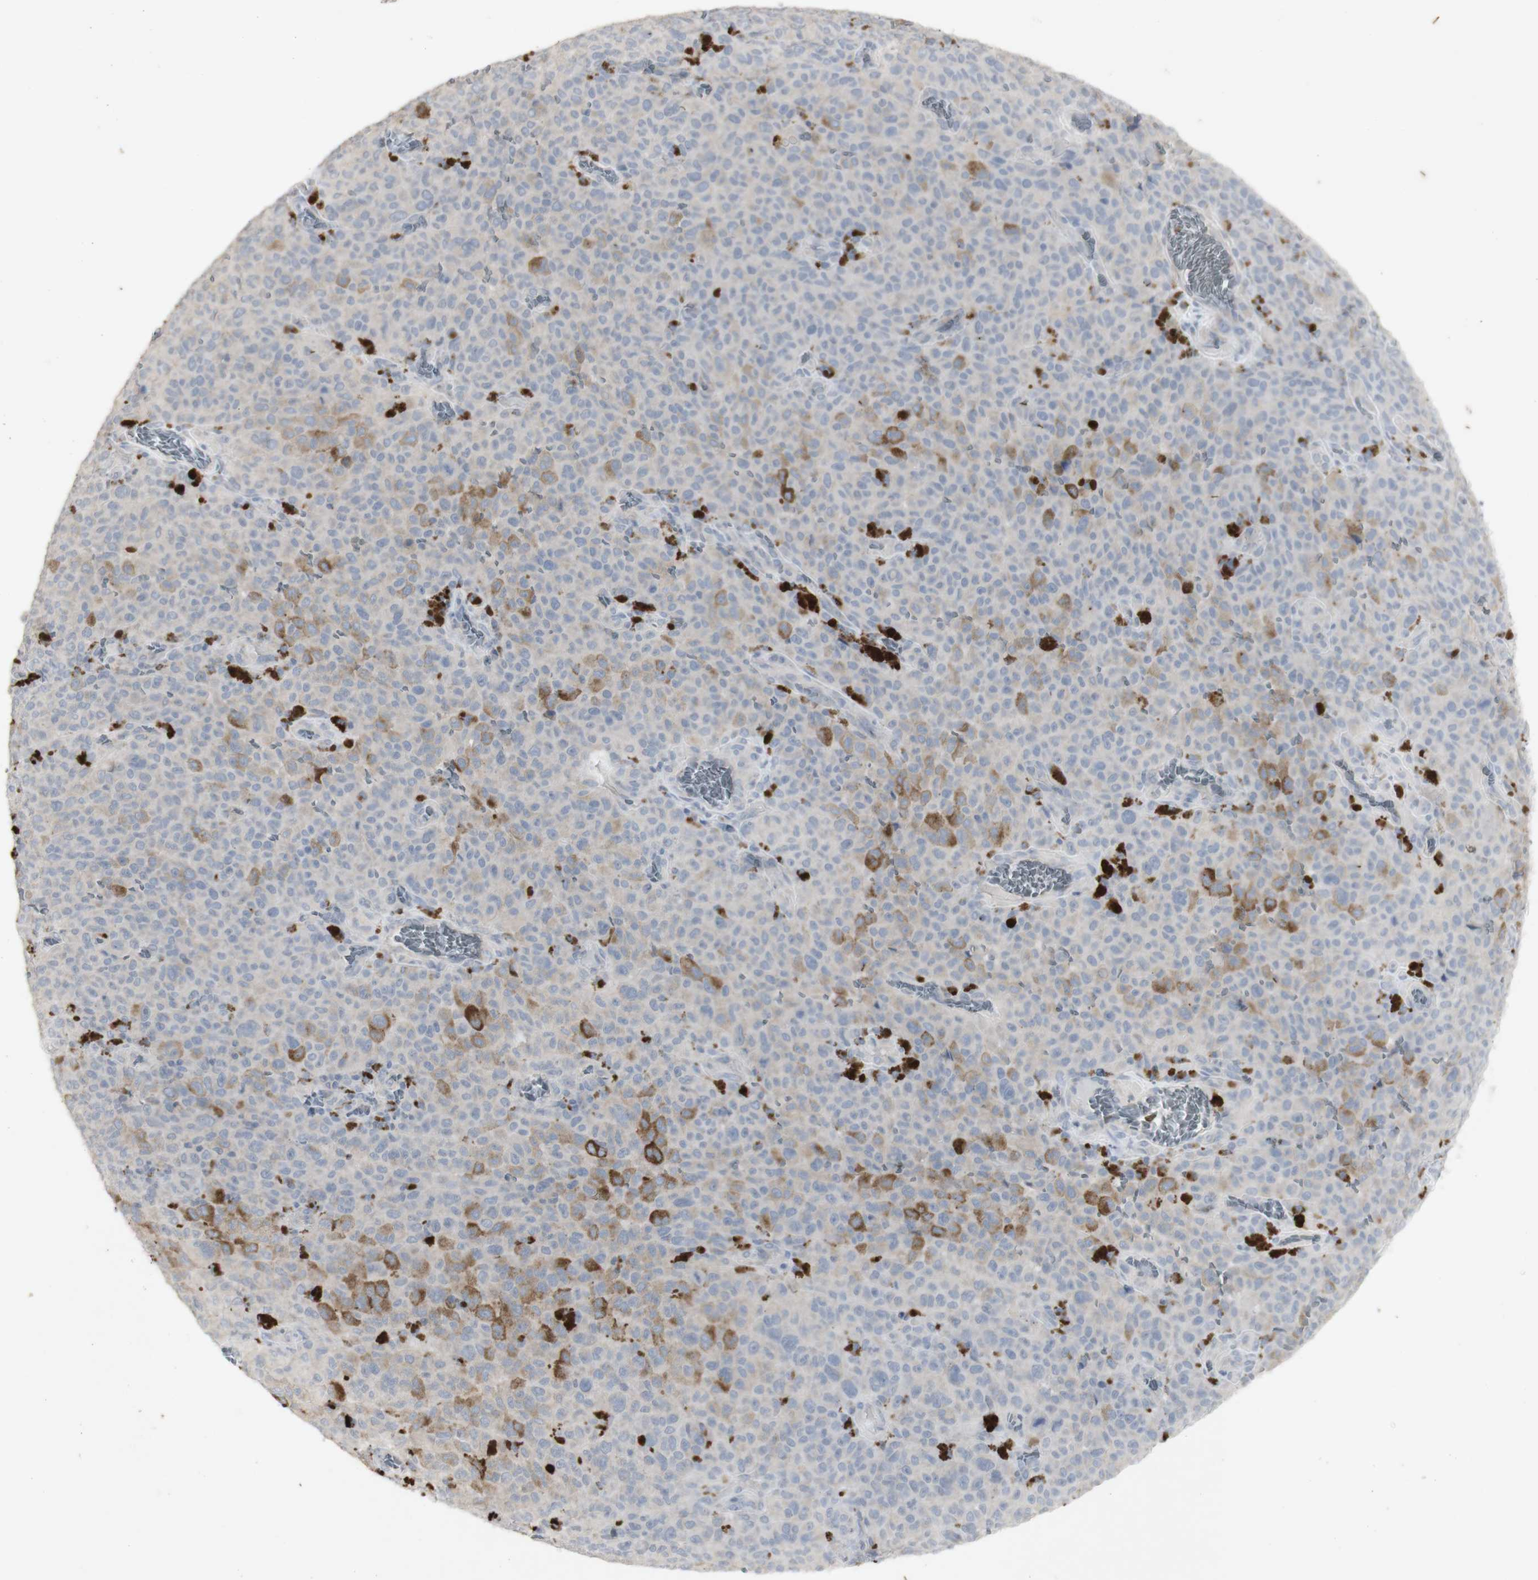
{"staining": {"intensity": "weak", "quantity": "25%-75%", "location": "cytoplasmic/membranous"}, "tissue": "melanoma", "cell_type": "Tumor cells", "image_type": "cancer", "snomed": [{"axis": "morphology", "description": "Malignant melanoma, NOS"}, {"axis": "topography", "description": "Skin"}], "caption": "Malignant melanoma stained with DAB (3,3'-diaminobenzidine) immunohistochemistry (IHC) demonstrates low levels of weak cytoplasmic/membranous positivity in about 25%-75% of tumor cells.", "gene": "INS", "patient": {"sex": "female", "age": 82}}